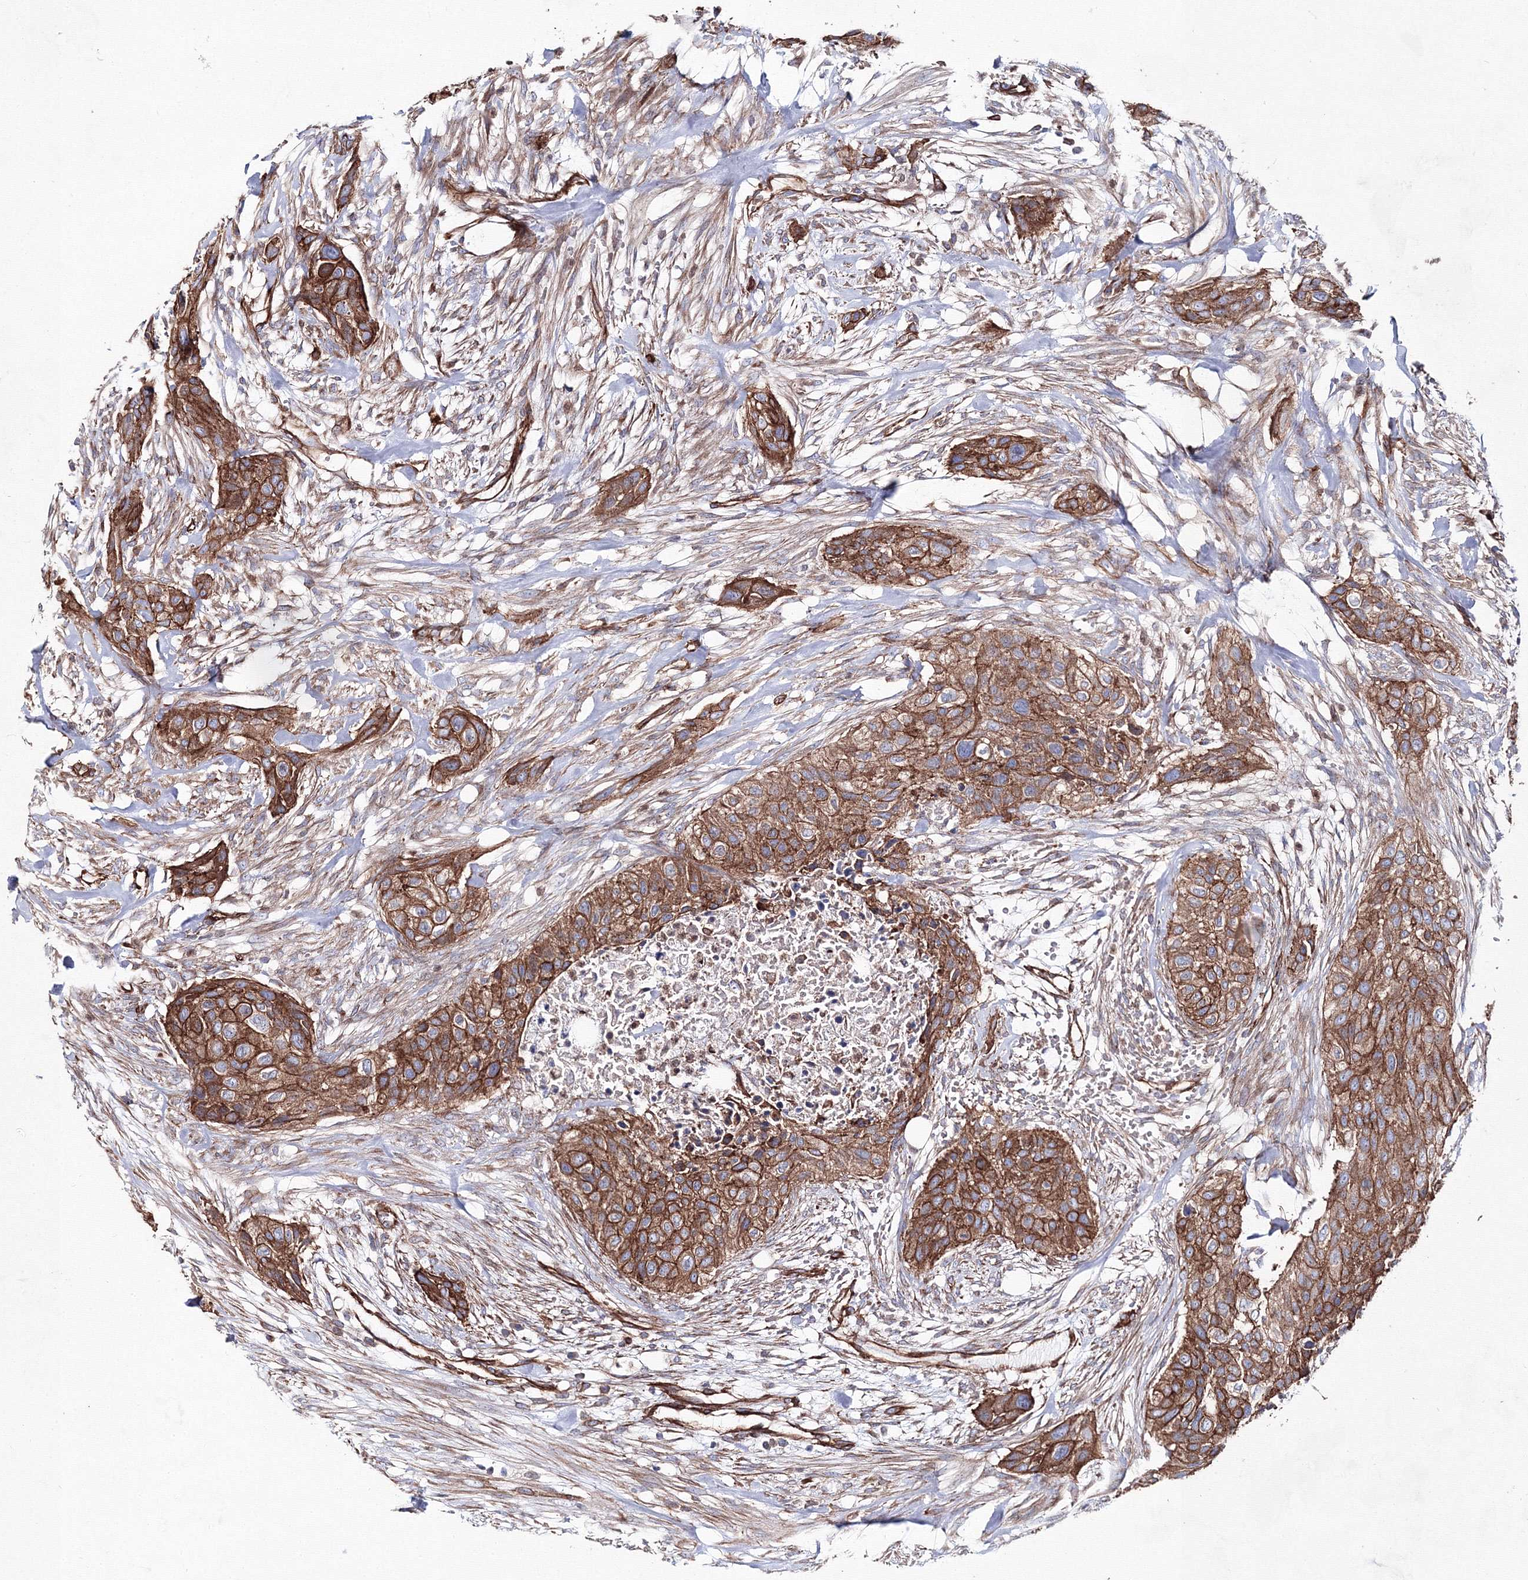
{"staining": {"intensity": "moderate", "quantity": ">75%", "location": "cytoplasmic/membranous"}, "tissue": "urothelial cancer", "cell_type": "Tumor cells", "image_type": "cancer", "snomed": [{"axis": "morphology", "description": "Urothelial carcinoma, High grade"}, {"axis": "topography", "description": "Urinary bladder"}], "caption": "IHC histopathology image of human urothelial cancer stained for a protein (brown), which displays medium levels of moderate cytoplasmic/membranous staining in approximately >75% of tumor cells.", "gene": "ANKRD37", "patient": {"sex": "male", "age": 35}}